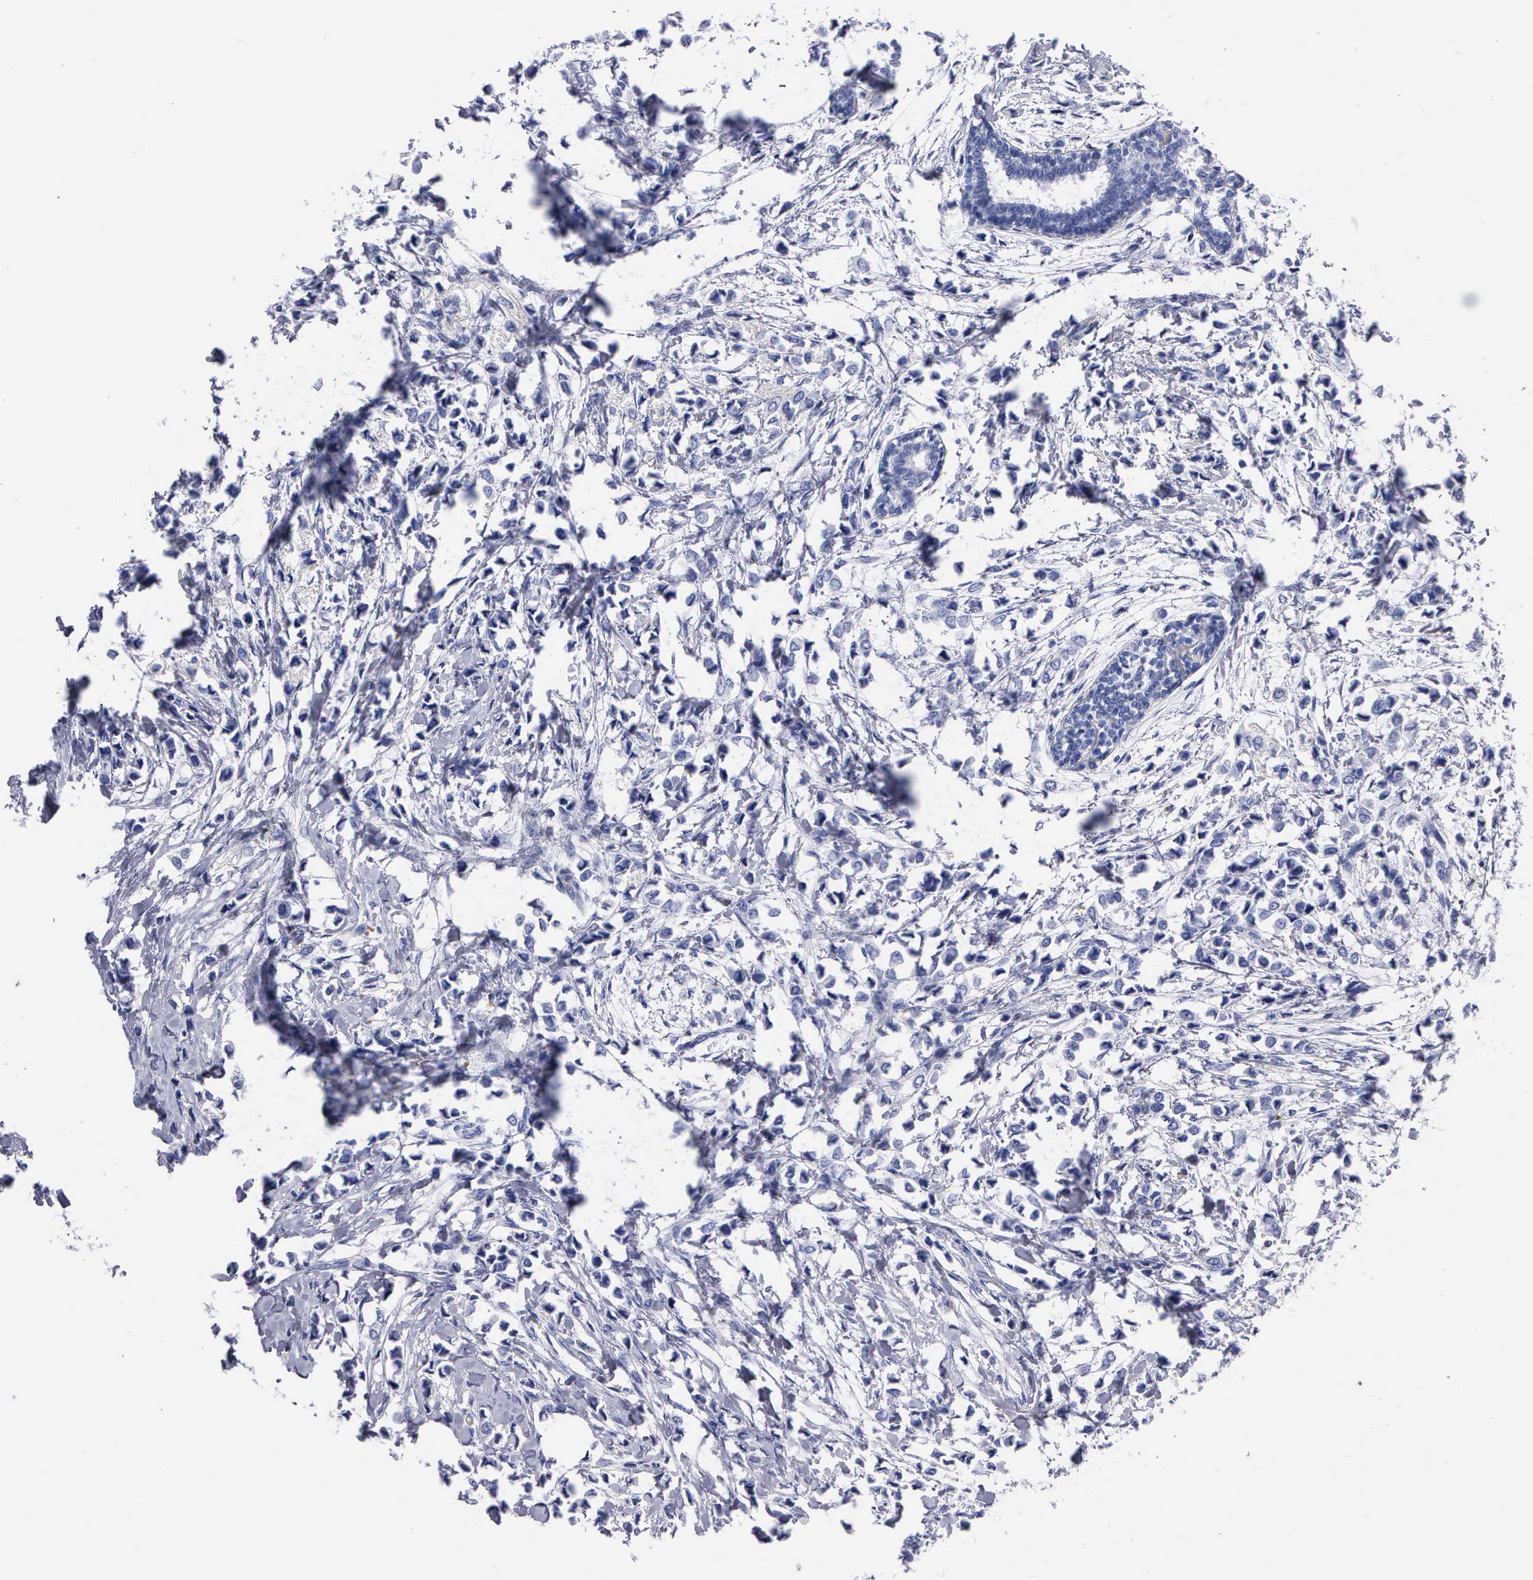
{"staining": {"intensity": "negative", "quantity": "none", "location": "none"}, "tissue": "breast cancer", "cell_type": "Tumor cells", "image_type": "cancer", "snomed": [{"axis": "morphology", "description": "Lobular carcinoma"}, {"axis": "topography", "description": "Breast"}], "caption": "Breast cancer was stained to show a protein in brown. There is no significant expression in tumor cells.", "gene": "CTSL", "patient": {"sex": "female", "age": 51}}